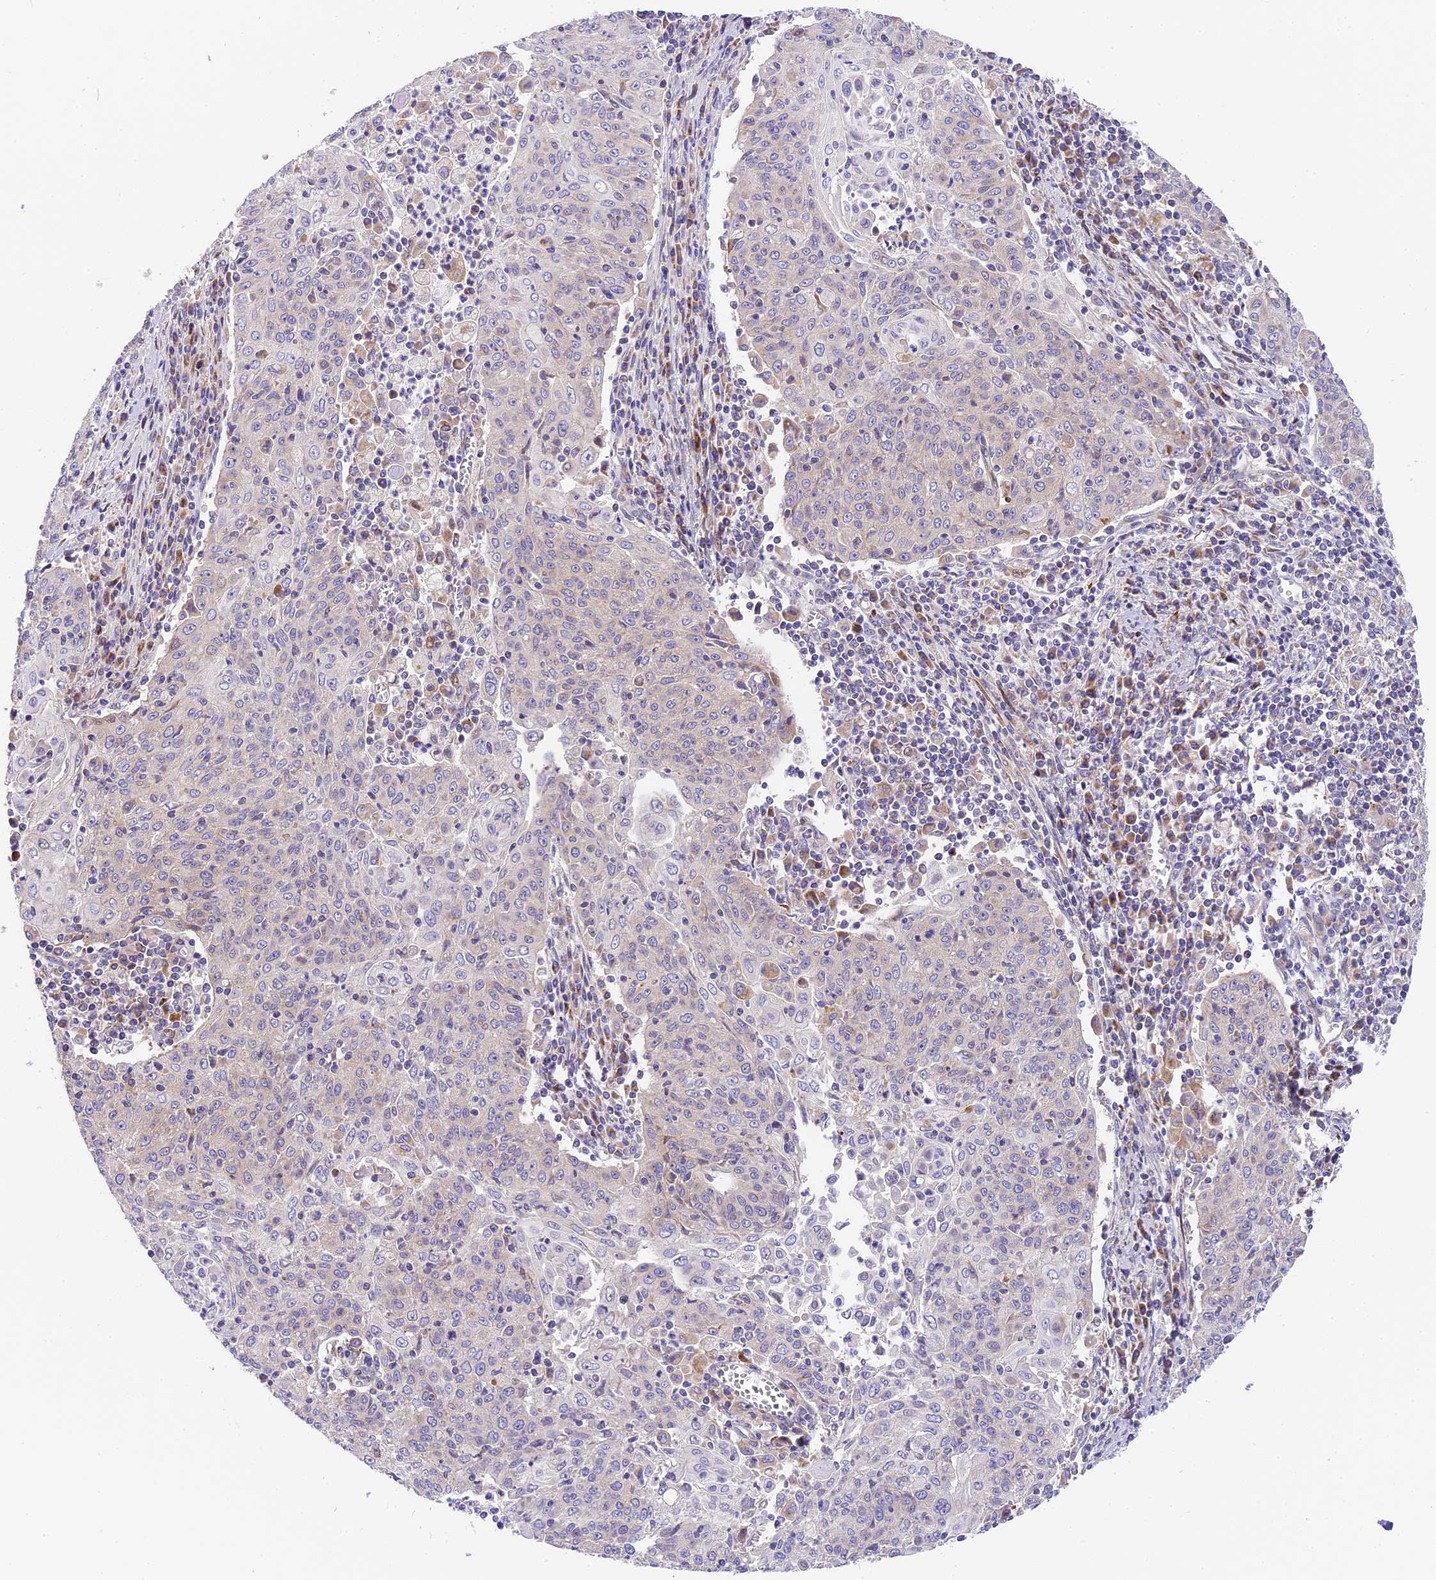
{"staining": {"intensity": "negative", "quantity": "none", "location": "none"}, "tissue": "cervical cancer", "cell_type": "Tumor cells", "image_type": "cancer", "snomed": [{"axis": "morphology", "description": "Squamous cell carcinoma, NOS"}, {"axis": "topography", "description": "Cervix"}], "caption": "Immunohistochemistry of human cervical cancer (squamous cell carcinoma) demonstrates no staining in tumor cells.", "gene": "MRAS", "patient": {"sex": "female", "age": 48}}